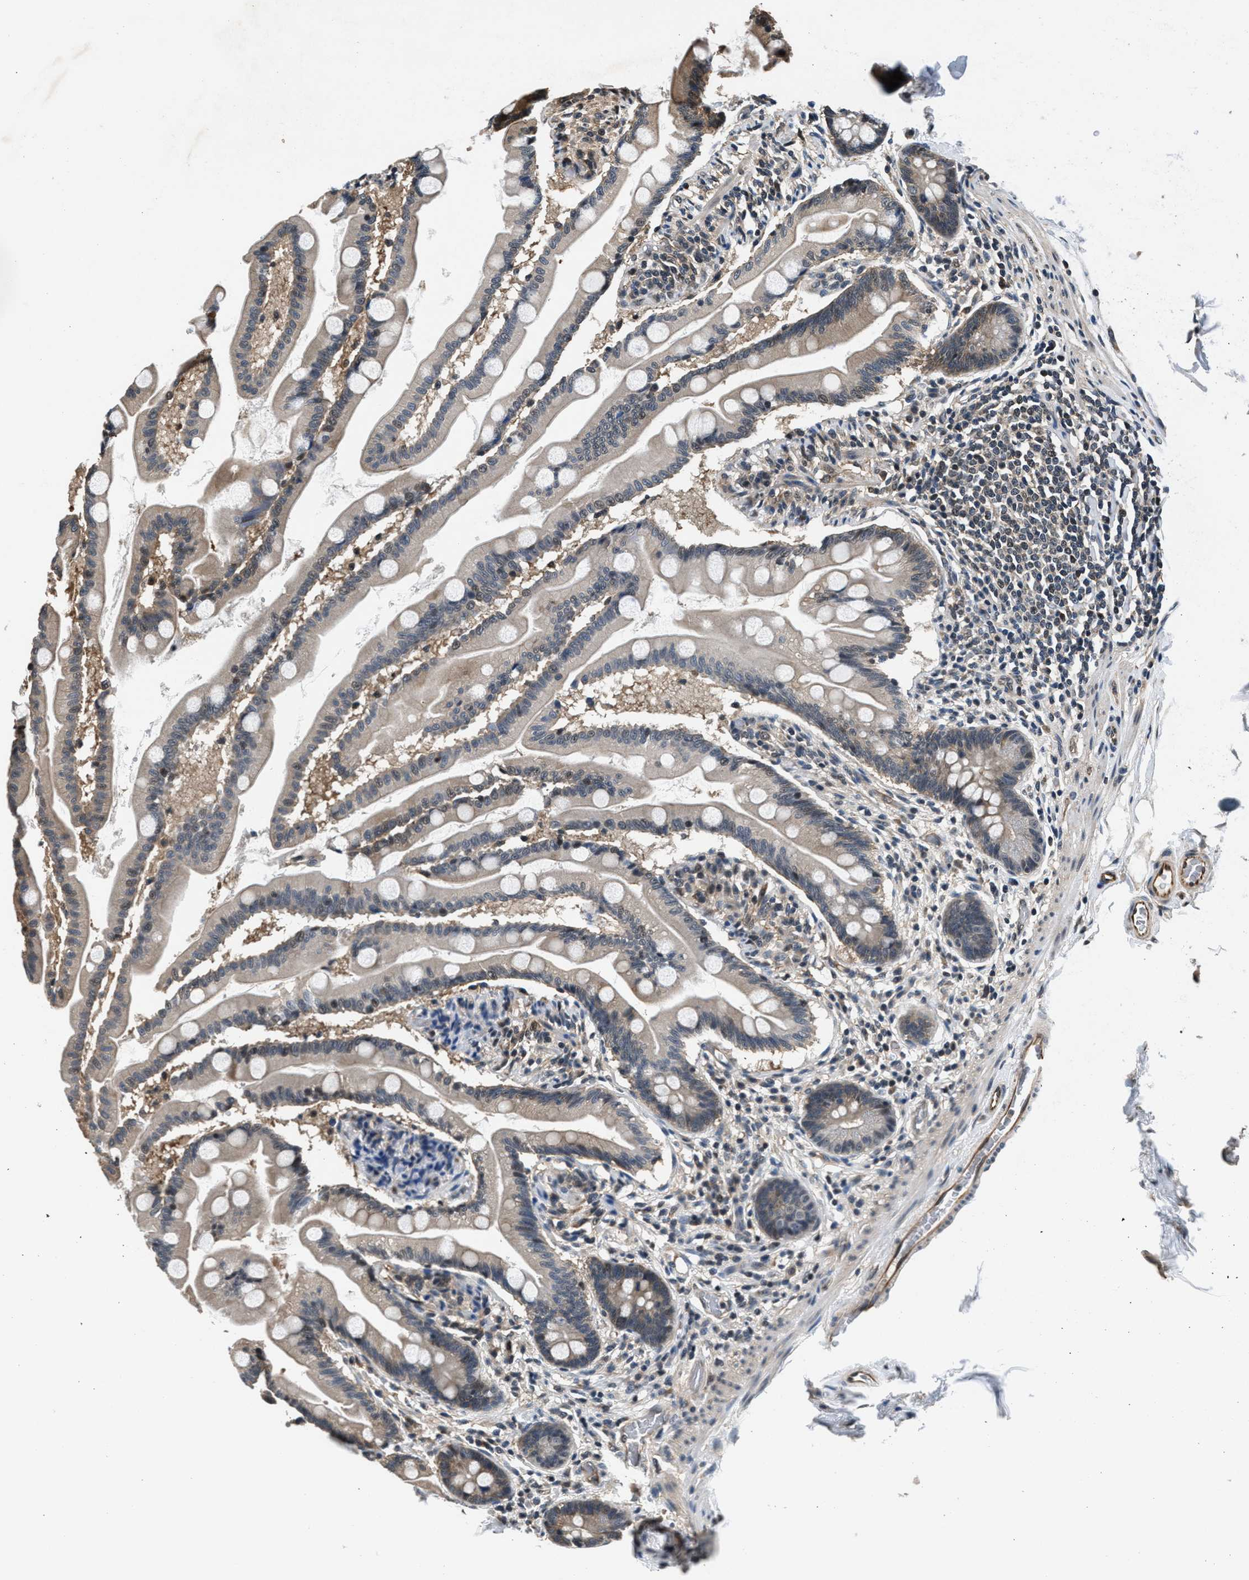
{"staining": {"intensity": "weak", "quantity": ">75%", "location": "cytoplasmic/membranous"}, "tissue": "small intestine", "cell_type": "Glandular cells", "image_type": "normal", "snomed": [{"axis": "morphology", "description": "Normal tissue, NOS"}, {"axis": "topography", "description": "Small intestine"}], "caption": "Immunohistochemical staining of normal small intestine reveals weak cytoplasmic/membranous protein expression in approximately >75% of glandular cells.", "gene": "RBM33", "patient": {"sex": "female", "age": 56}}